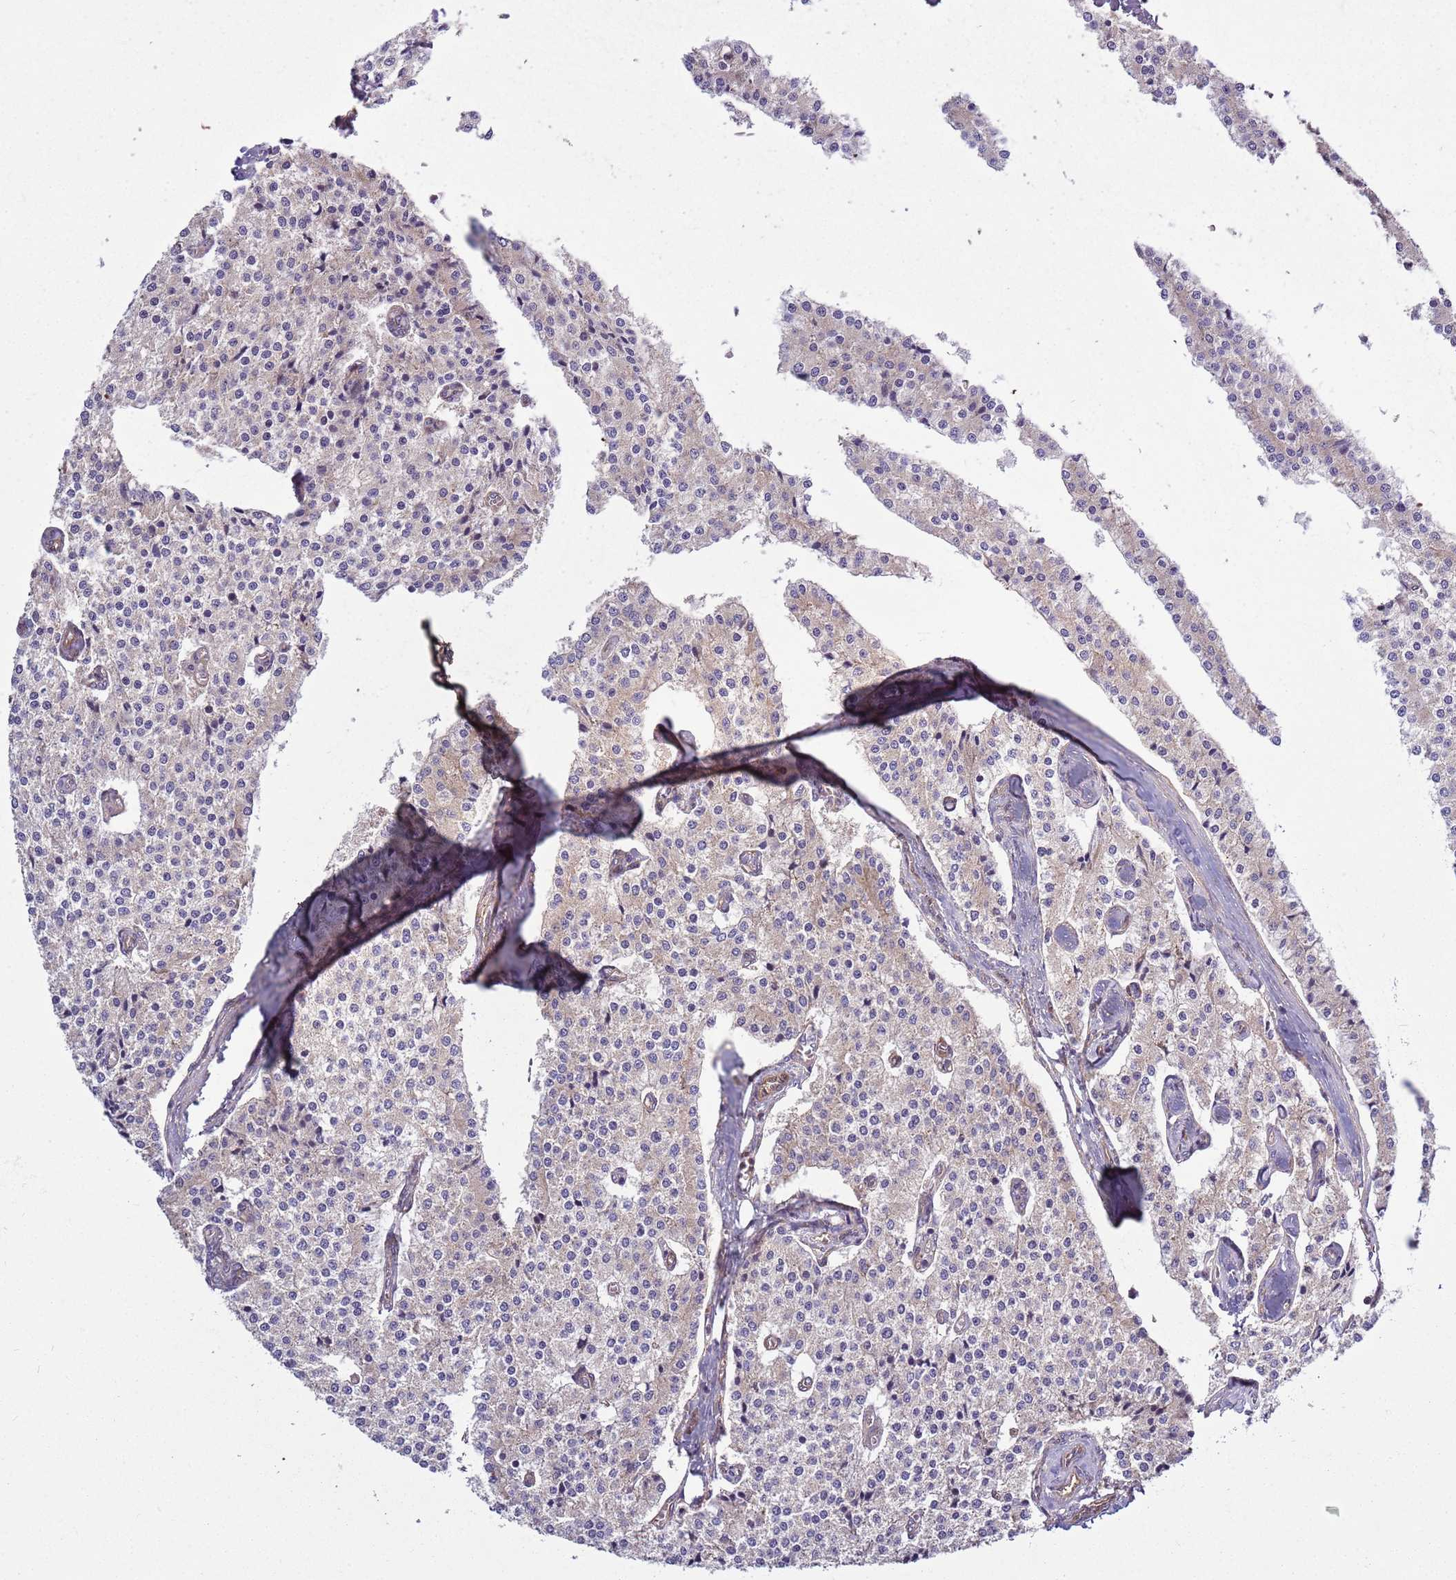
{"staining": {"intensity": "weak", "quantity": "<25%", "location": "cytoplasmic/membranous"}, "tissue": "carcinoid", "cell_type": "Tumor cells", "image_type": "cancer", "snomed": [{"axis": "morphology", "description": "Carcinoid, malignant, NOS"}, {"axis": "topography", "description": "Colon"}], "caption": "Tumor cells are negative for brown protein staining in malignant carcinoid.", "gene": "GNL1", "patient": {"sex": "female", "age": 52}}